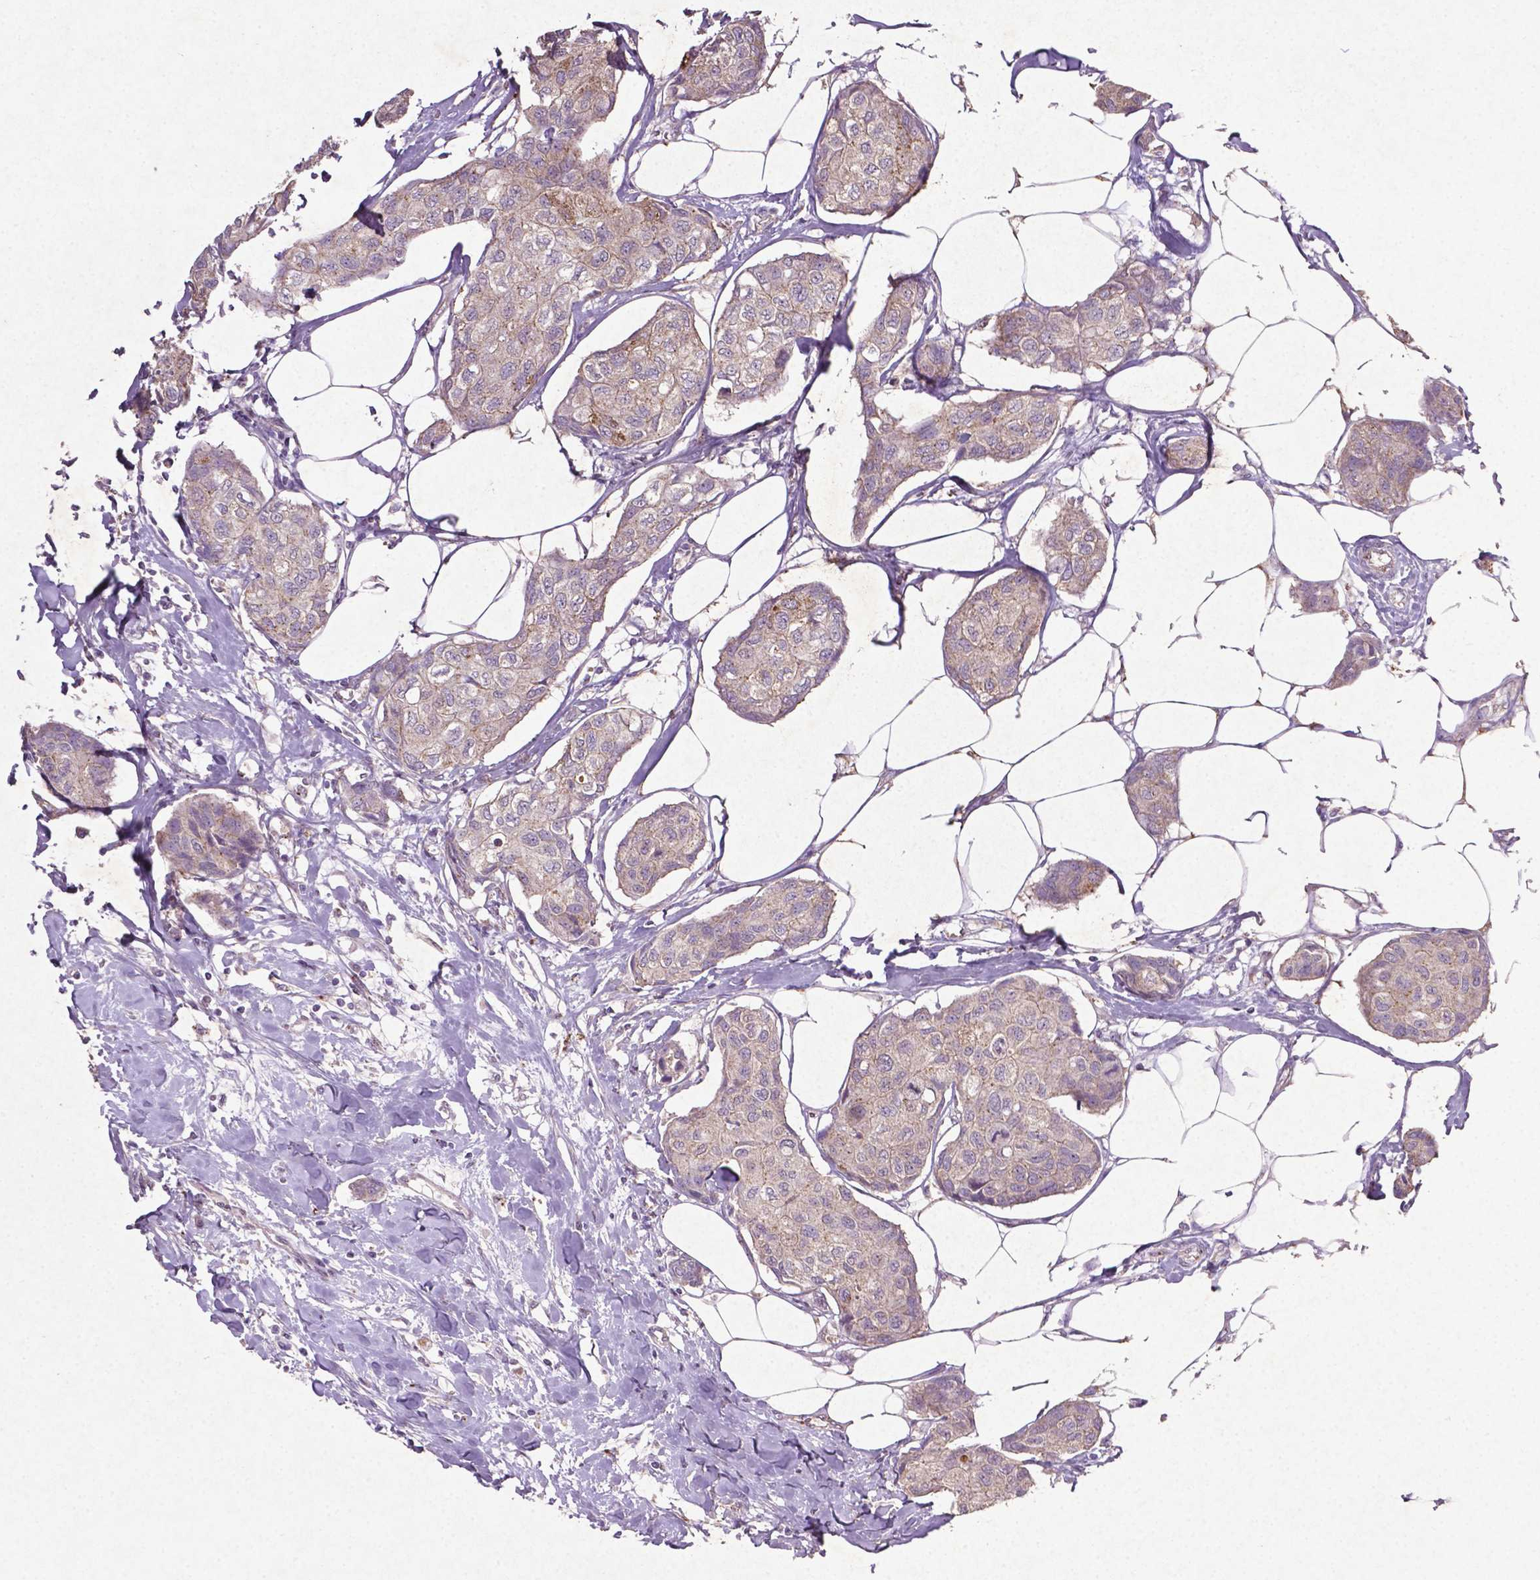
{"staining": {"intensity": "weak", "quantity": ">75%", "location": "cytoplasmic/membranous"}, "tissue": "breast cancer", "cell_type": "Tumor cells", "image_type": "cancer", "snomed": [{"axis": "morphology", "description": "Duct carcinoma"}, {"axis": "topography", "description": "Breast"}], "caption": "A photomicrograph of intraductal carcinoma (breast) stained for a protein shows weak cytoplasmic/membranous brown staining in tumor cells.", "gene": "MTOR", "patient": {"sex": "female", "age": 80}}